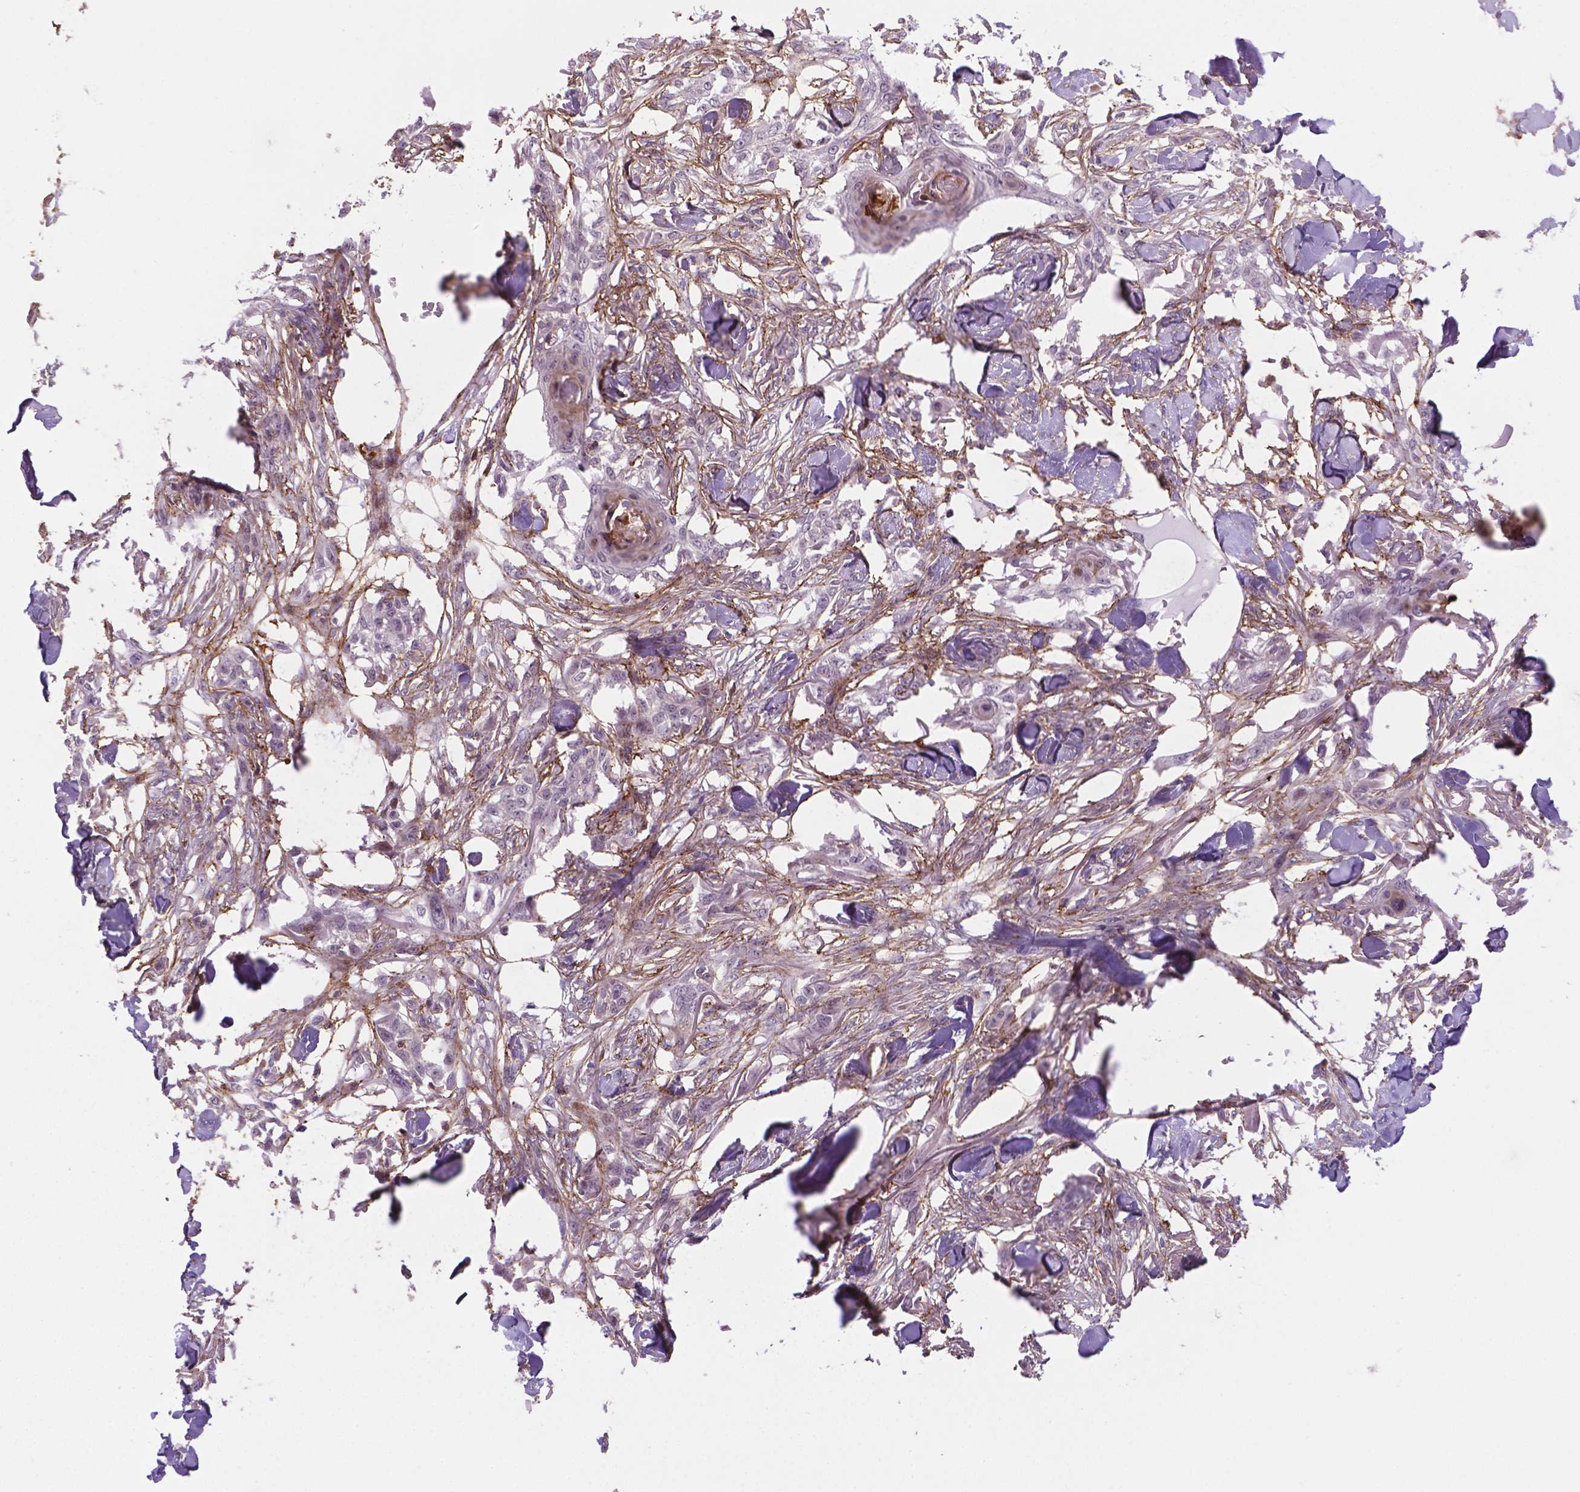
{"staining": {"intensity": "negative", "quantity": "none", "location": "none"}, "tissue": "skin cancer", "cell_type": "Tumor cells", "image_type": "cancer", "snomed": [{"axis": "morphology", "description": "Squamous cell carcinoma, NOS"}, {"axis": "topography", "description": "Skin"}], "caption": "Skin cancer (squamous cell carcinoma) was stained to show a protein in brown. There is no significant staining in tumor cells. Brightfield microscopy of immunohistochemistry (IHC) stained with DAB (brown) and hematoxylin (blue), captured at high magnification.", "gene": "ACAD10", "patient": {"sex": "female", "age": 59}}